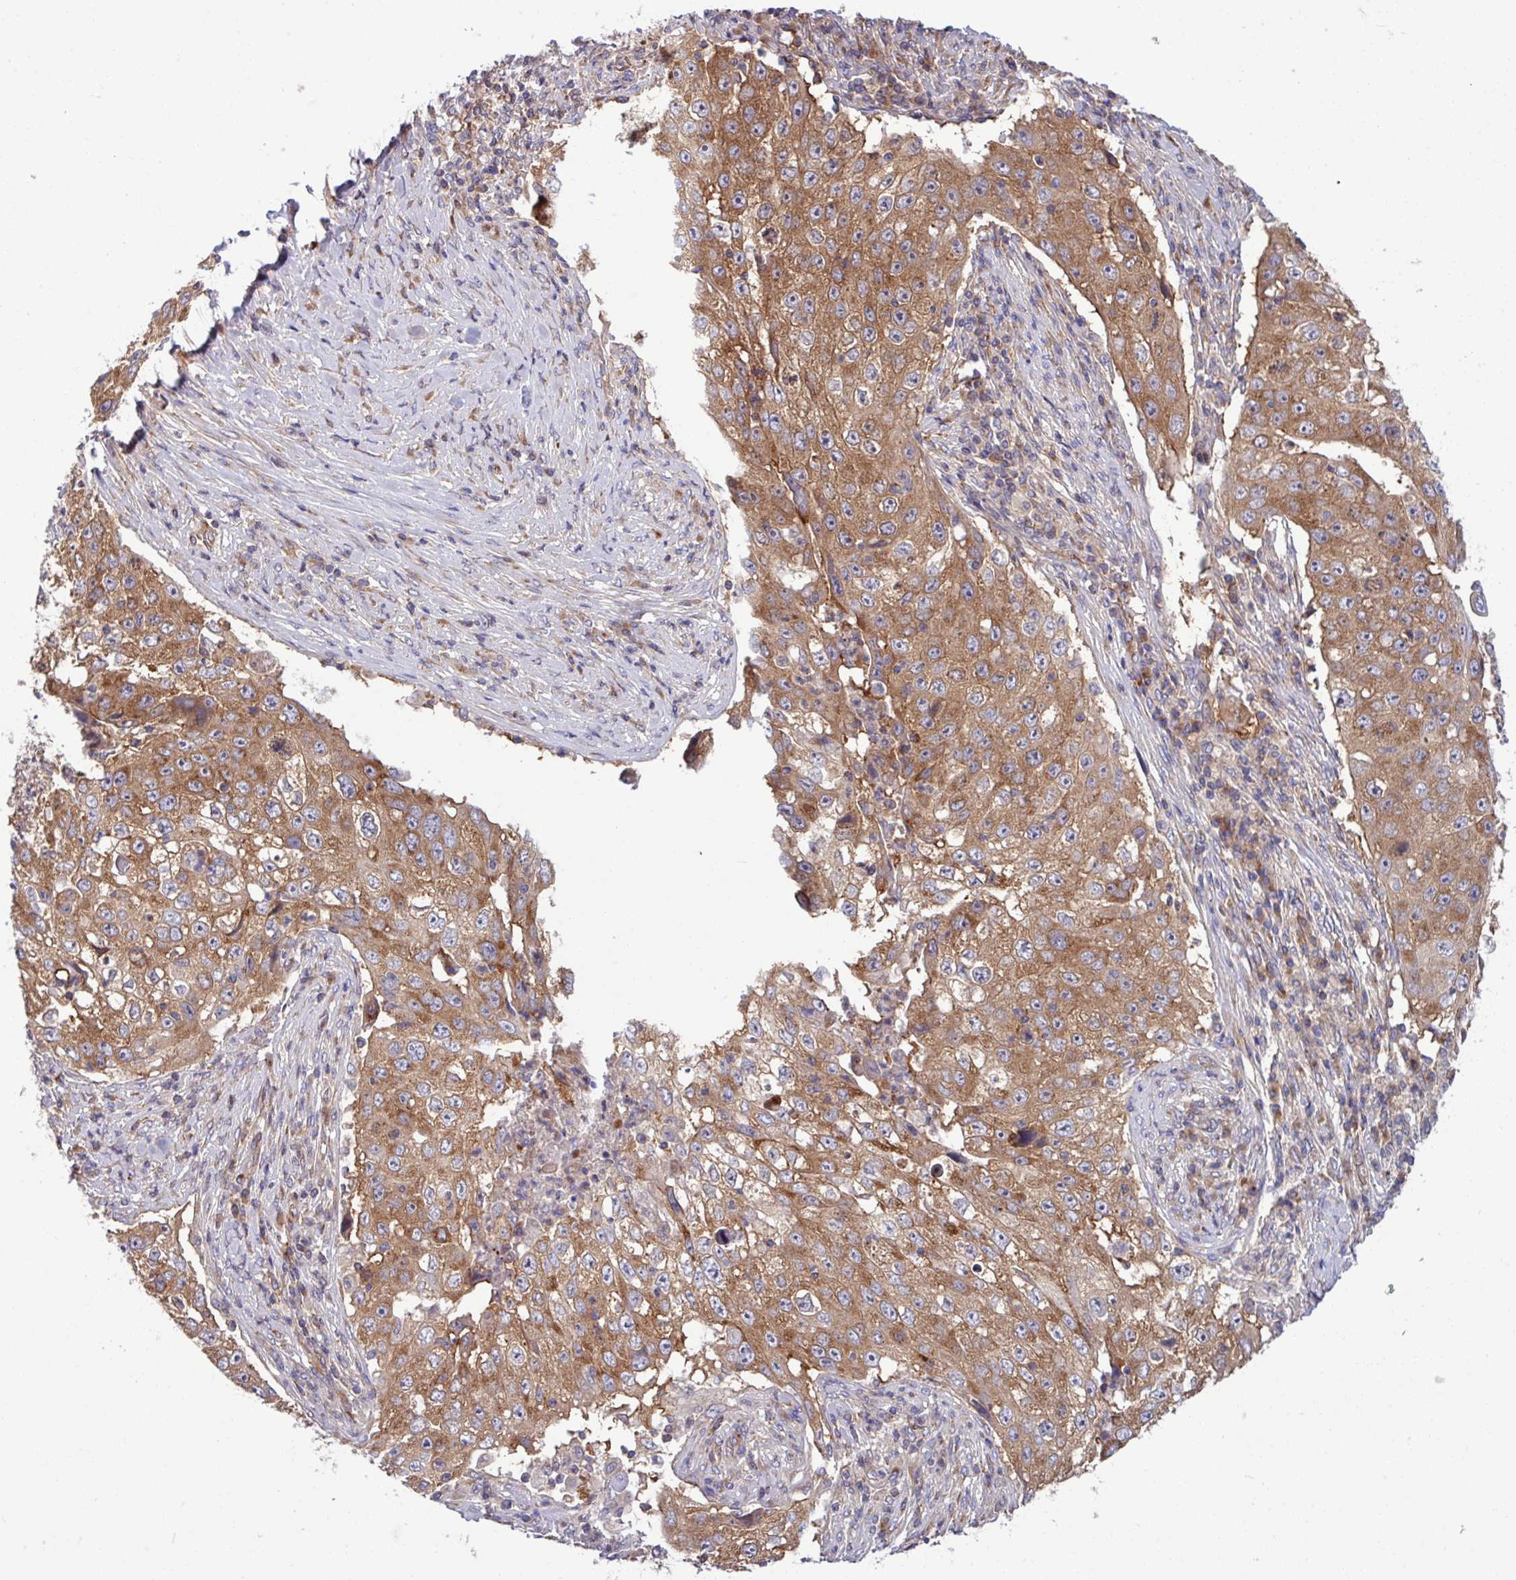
{"staining": {"intensity": "moderate", "quantity": ">75%", "location": "cytoplasmic/membranous"}, "tissue": "lung cancer", "cell_type": "Tumor cells", "image_type": "cancer", "snomed": [{"axis": "morphology", "description": "Squamous cell carcinoma, NOS"}, {"axis": "topography", "description": "Lung"}], "caption": "A brown stain shows moderate cytoplasmic/membranous positivity of a protein in lung cancer (squamous cell carcinoma) tumor cells.", "gene": "LSM12", "patient": {"sex": "male", "age": 64}}